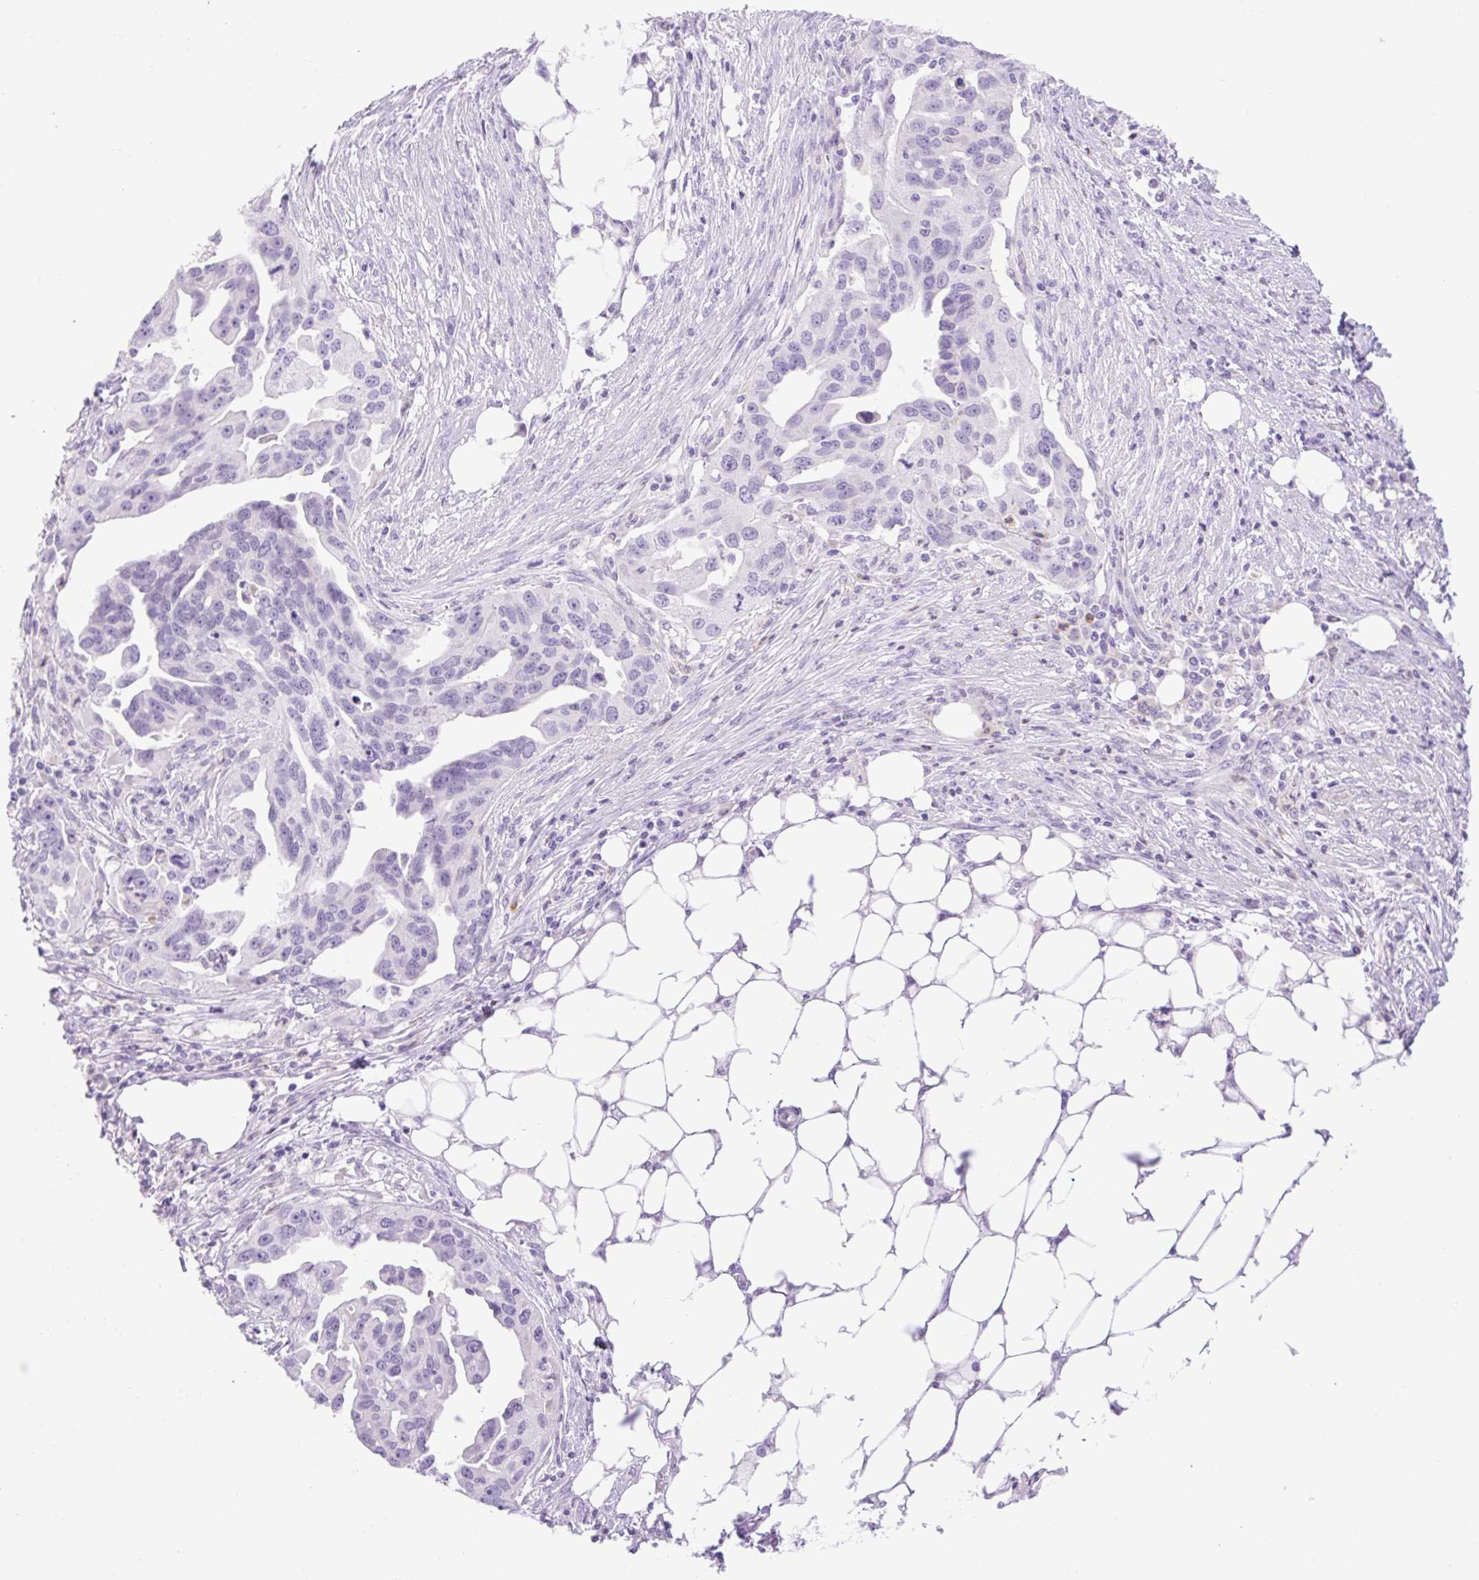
{"staining": {"intensity": "negative", "quantity": "none", "location": "none"}, "tissue": "ovarian cancer", "cell_type": "Tumor cells", "image_type": "cancer", "snomed": [{"axis": "morphology", "description": "Carcinoma, endometroid"}, {"axis": "morphology", "description": "Cystadenocarcinoma, serous, NOS"}, {"axis": "topography", "description": "Ovary"}], "caption": "The immunohistochemistry (IHC) micrograph has no significant positivity in tumor cells of endometroid carcinoma (ovarian) tissue.", "gene": "SLC25A40", "patient": {"sex": "female", "age": 45}}